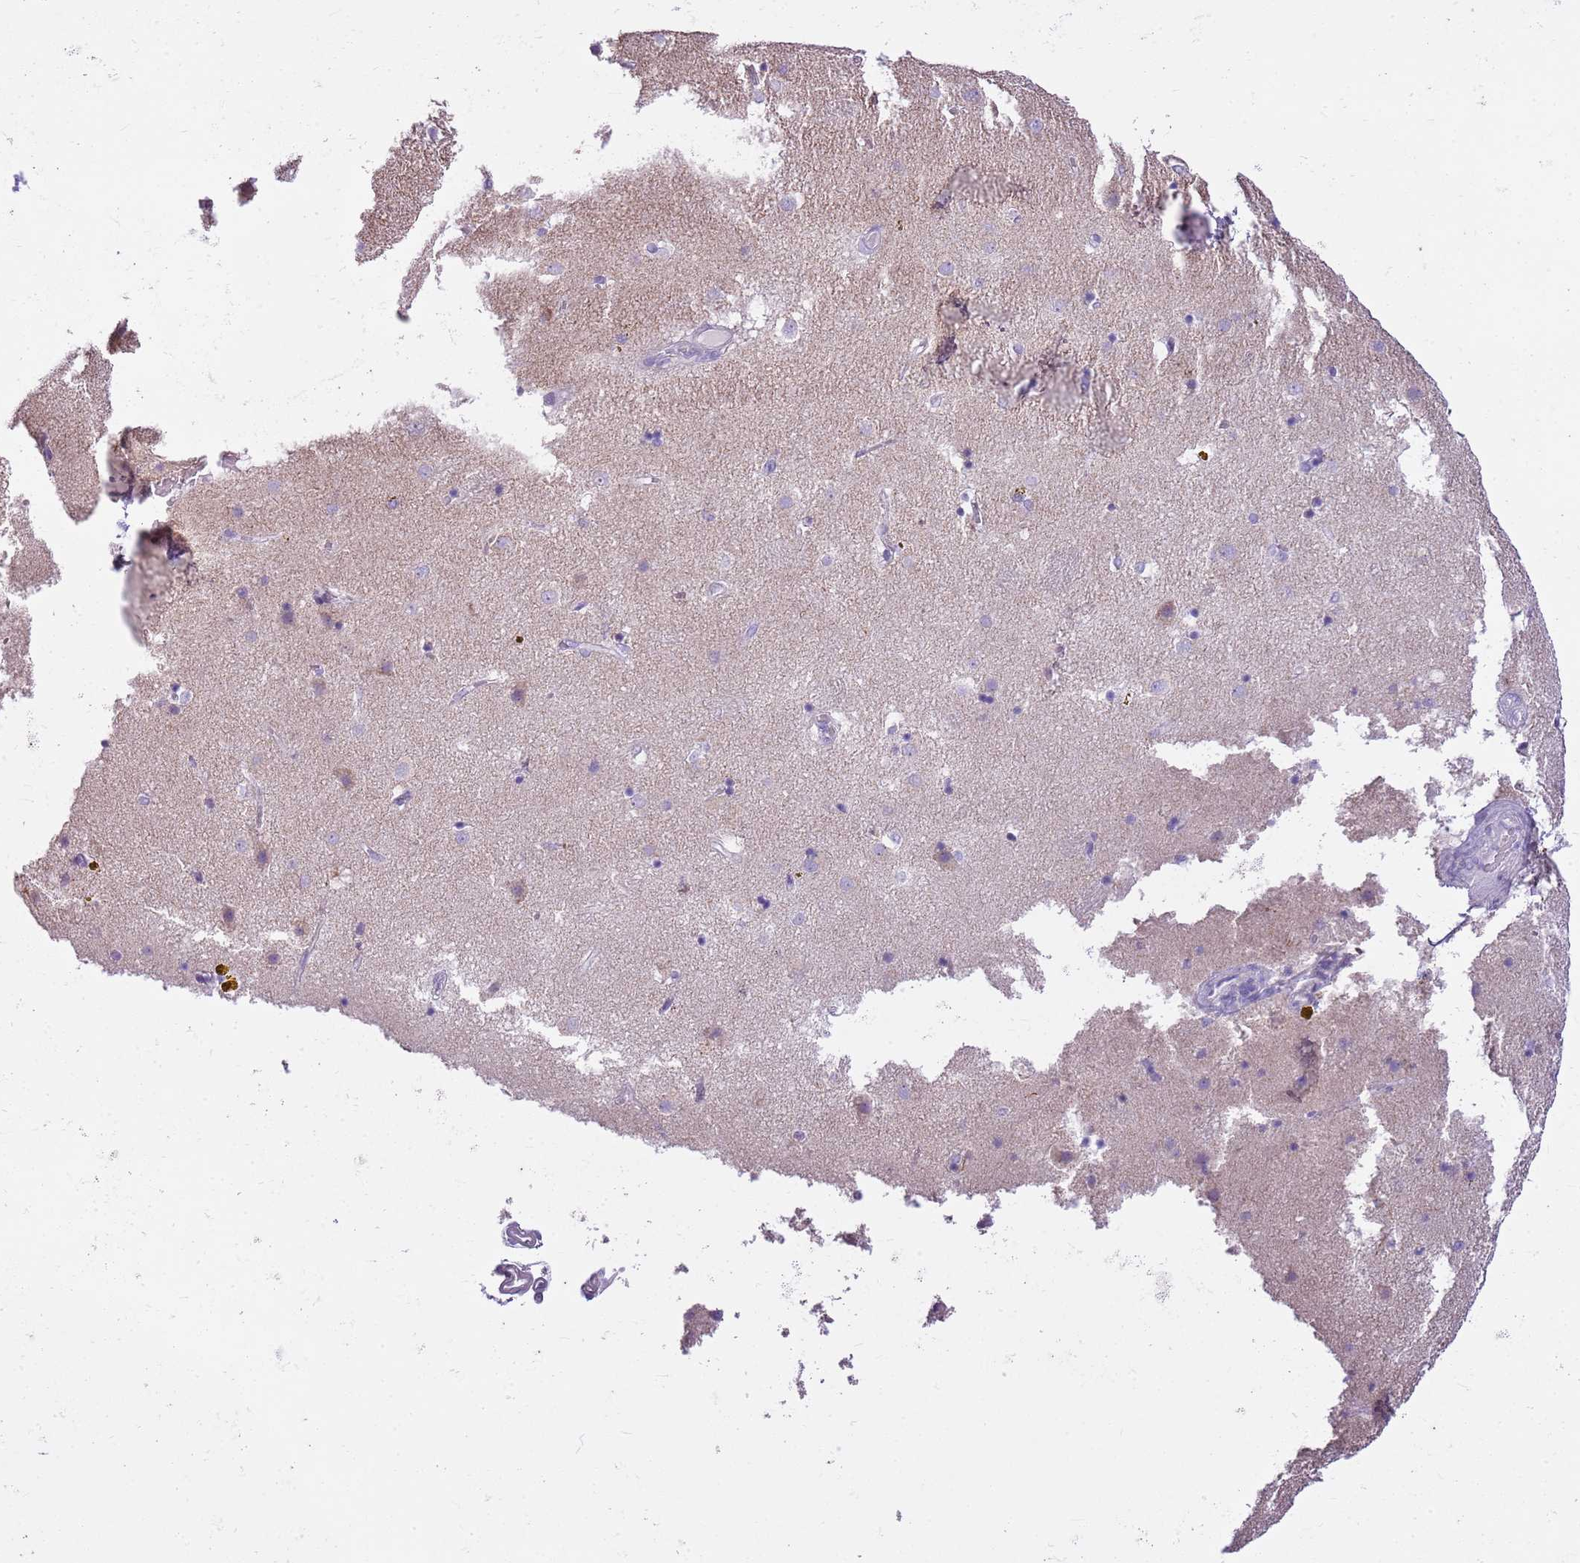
{"staining": {"intensity": "negative", "quantity": "none", "location": "none"}, "tissue": "caudate", "cell_type": "Glial cells", "image_type": "normal", "snomed": [{"axis": "morphology", "description": "Normal tissue, NOS"}, {"axis": "topography", "description": "Lateral ventricle wall"}], "caption": "This is a image of immunohistochemistry staining of unremarkable caudate, which shows no staining in glial cells. (Immunohistochemistry, brightfield microscopy, high magnification).", "gene": "CNPPD1", "patient": {"sex": "male", "age": 70}}